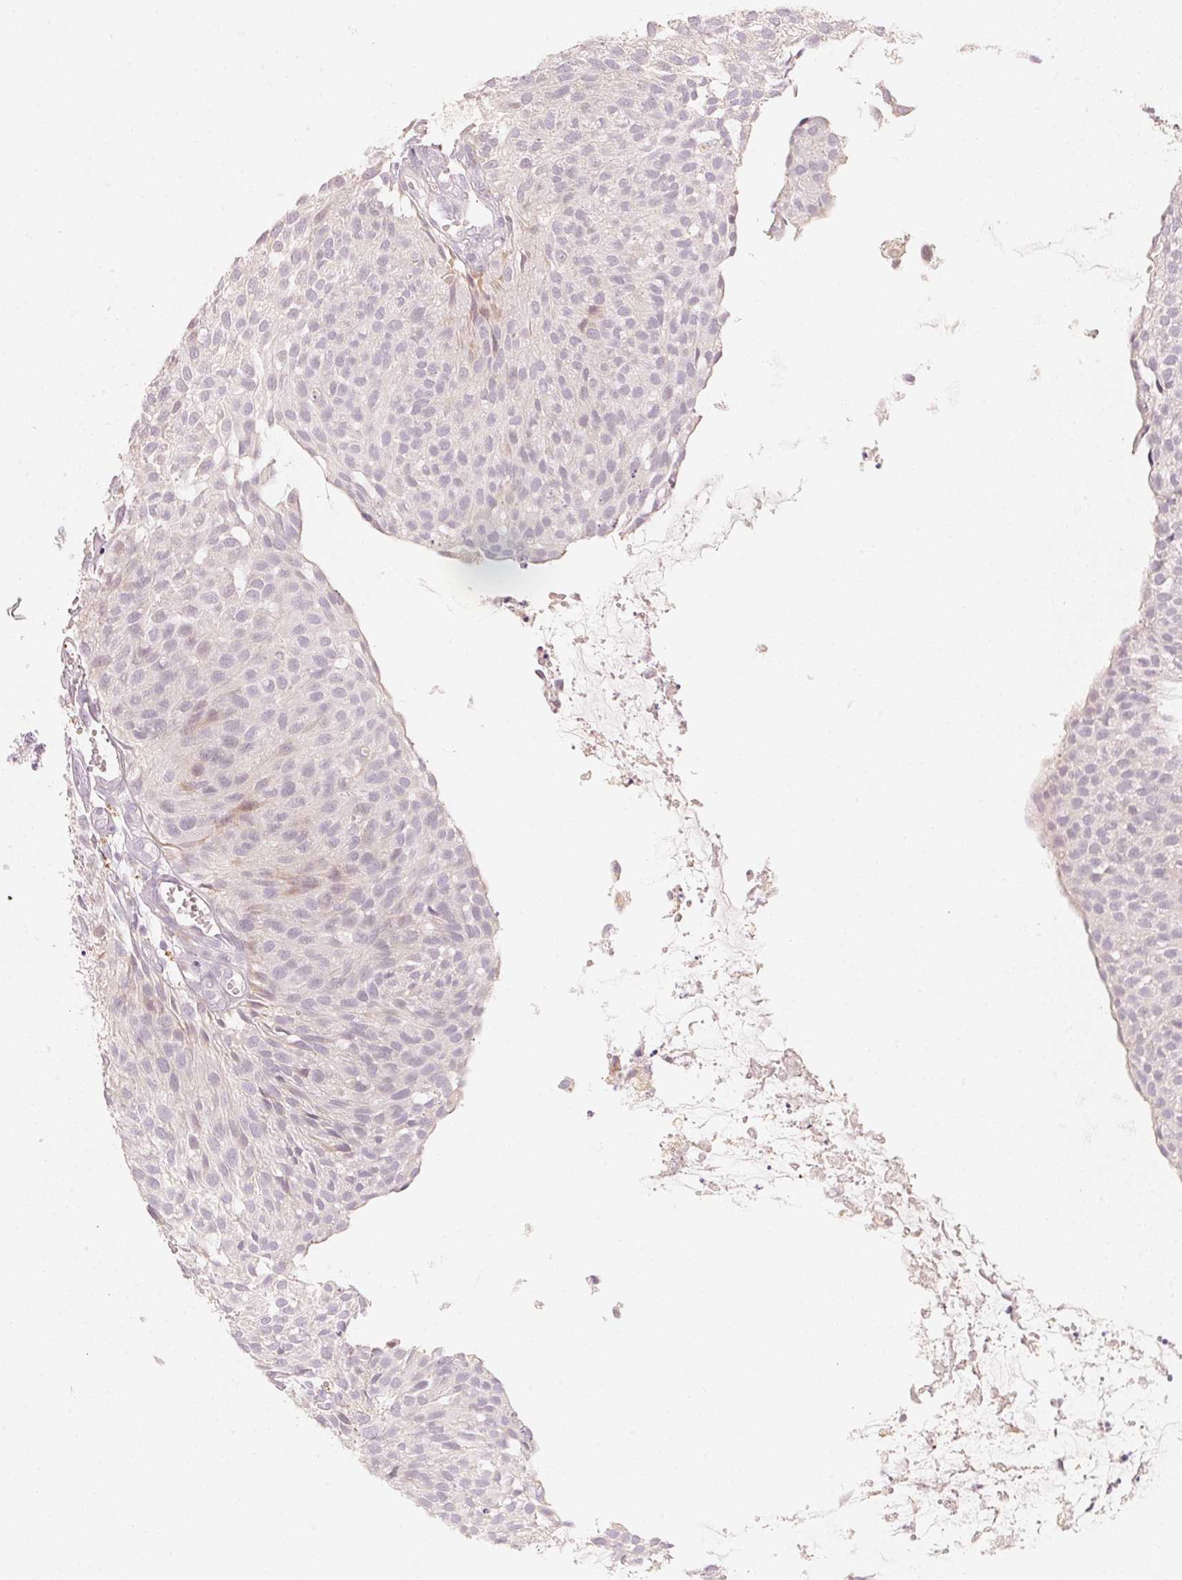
{"staining": {"intensity": "negative", "quantity": "none", "location": "none"}, "tissue": "urothelial cancer", "cell_type": "Tumor cells", "image_type": "cancer", "snomed": [{"axis": "morphology", "description": "Urothelial carcinoma, NOS"}, {"axis": "topography", "description": "Urinary bladder"}], "caption": "Tumor cells show no significant protein expression in urothelial cancer.", "gene": "ARHGAP22", "patient": {"sex": "male", "age": 84}}